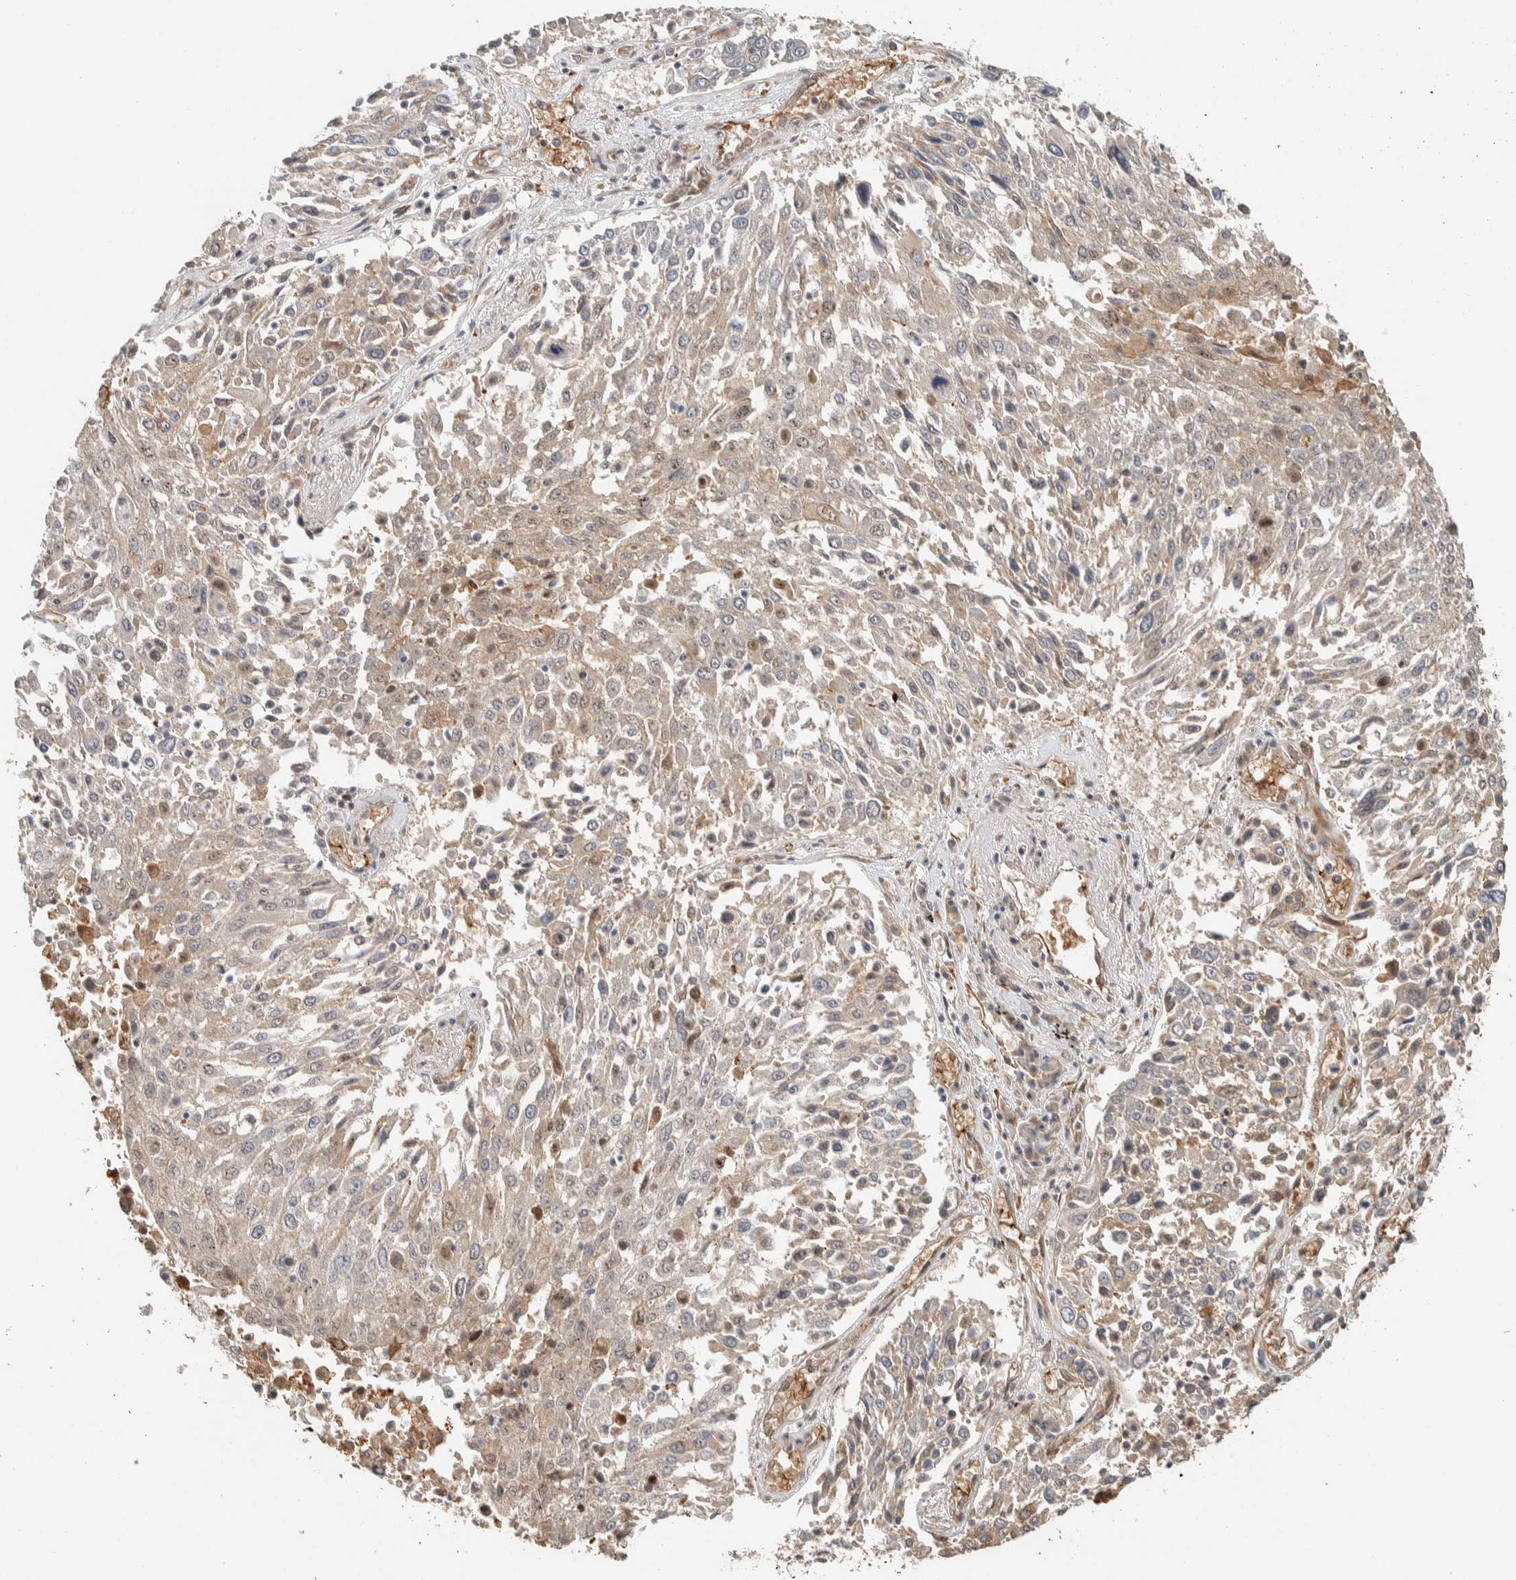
{"staining": {"intensity": "weak", "quantity": "<25%", "location": "cytoplasmic/membranous"}, "tissue": "lung cancer", "cell_type": "Tumor cells", "image_type": "cancer", "snomed": [{"axis": "morphology", "description": "Squamous cell carcinoma, NOS"}, {"axis": "topography", "description": "Lung"}], "caption": "Micrograph shows no protein staining in tumor cells of squamous cell carcinoma (lung) tissue.", "gene": "ZBTB2", "patient": {"sex": "male", "age": 65}}